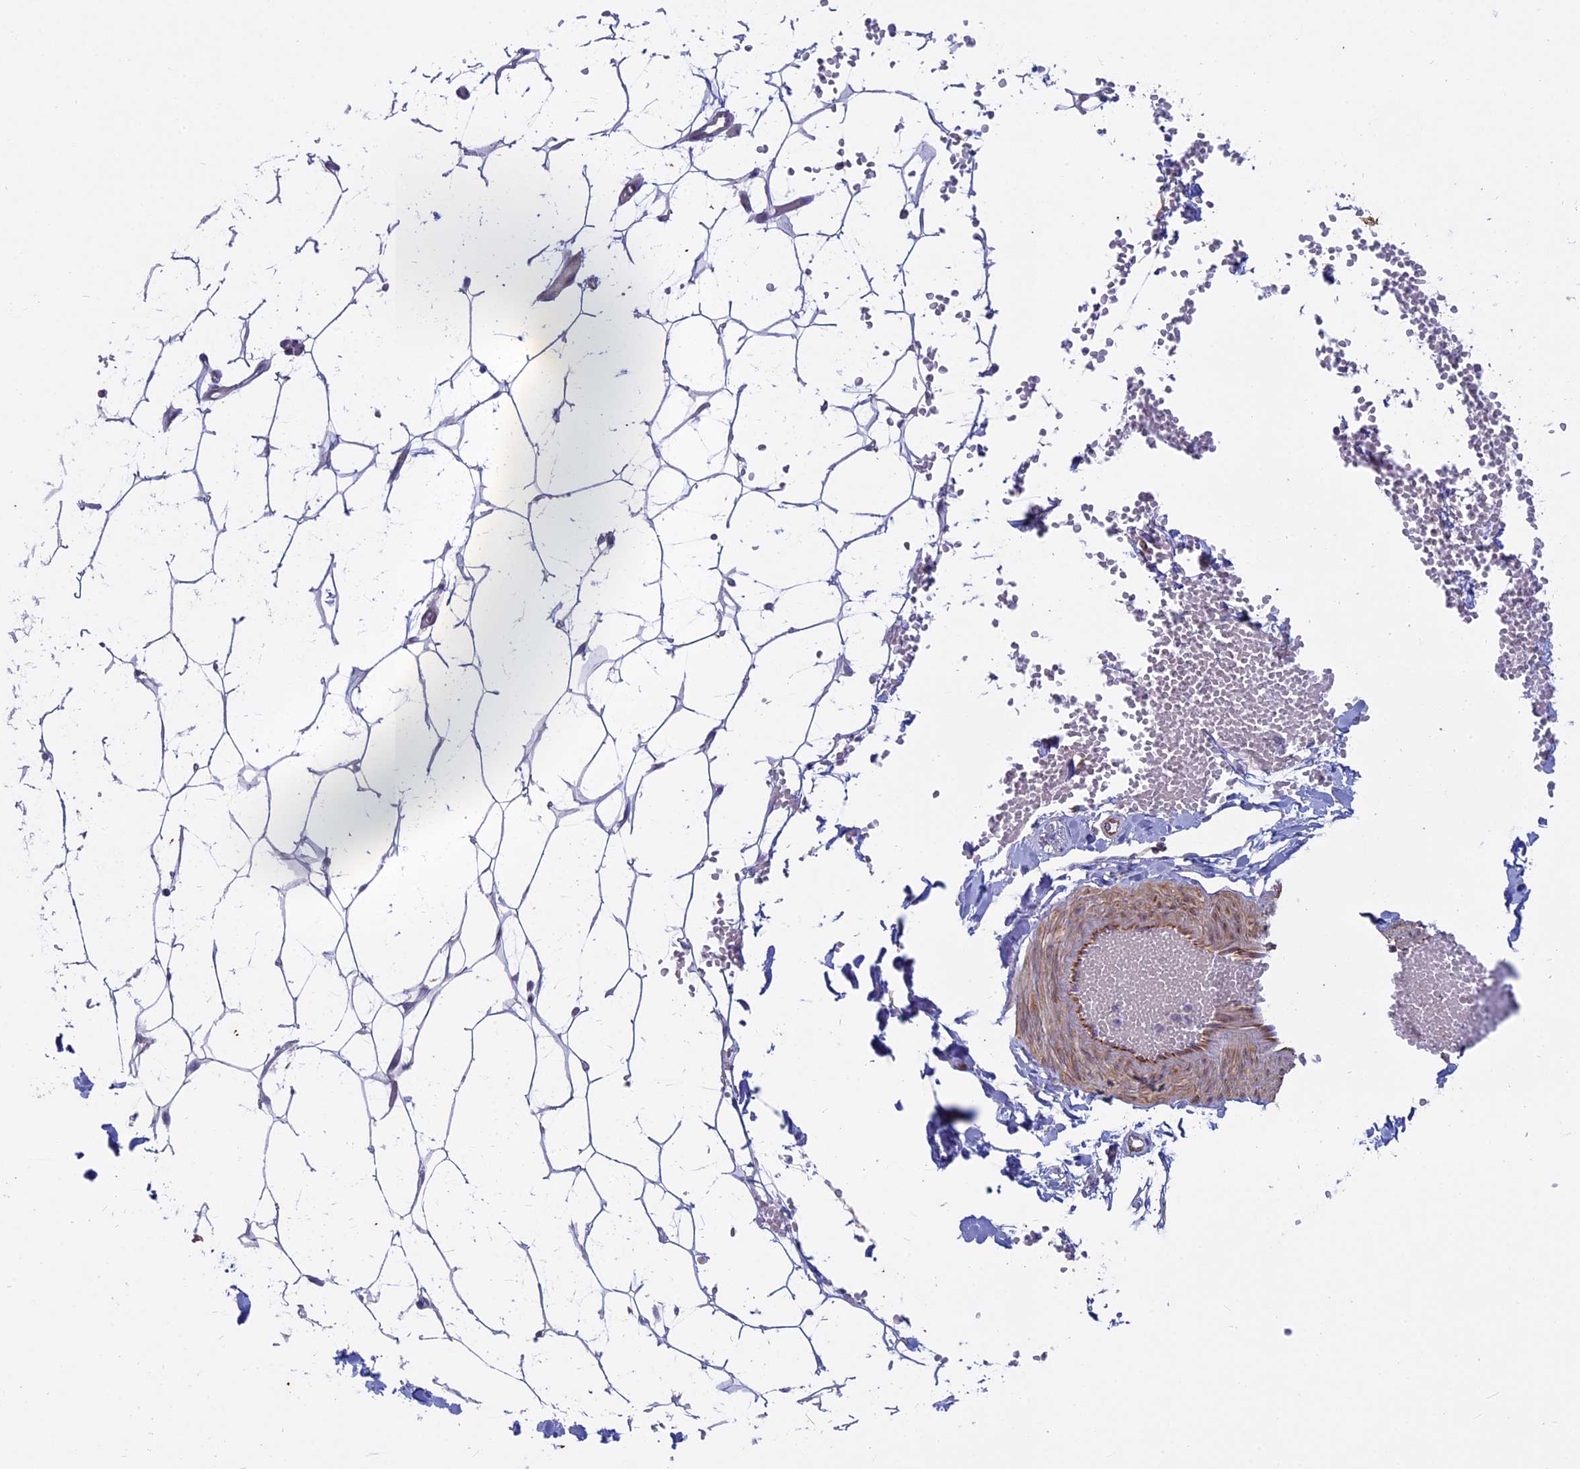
{"staining": {"intensity": "negative", "quantity": "none", "location": "none"}, "tissue": "adipose tissue", "cell_type": "Adipocytes", "image_type": "normal", "snomed": [{"axis": "morphology", "description": "Normal tissue, NOS"}, {"axis": "topography", "description": "Breast"}], "caption": "IHC image of unremarkable adipose tissue: human adipose tissue stained with DAB (3,3'-diaminobenzidine) demonstrates no significant protein expression in adipocytes.", "gene": "MYO5B", "patient": {"sex": "female", "age": 23}}